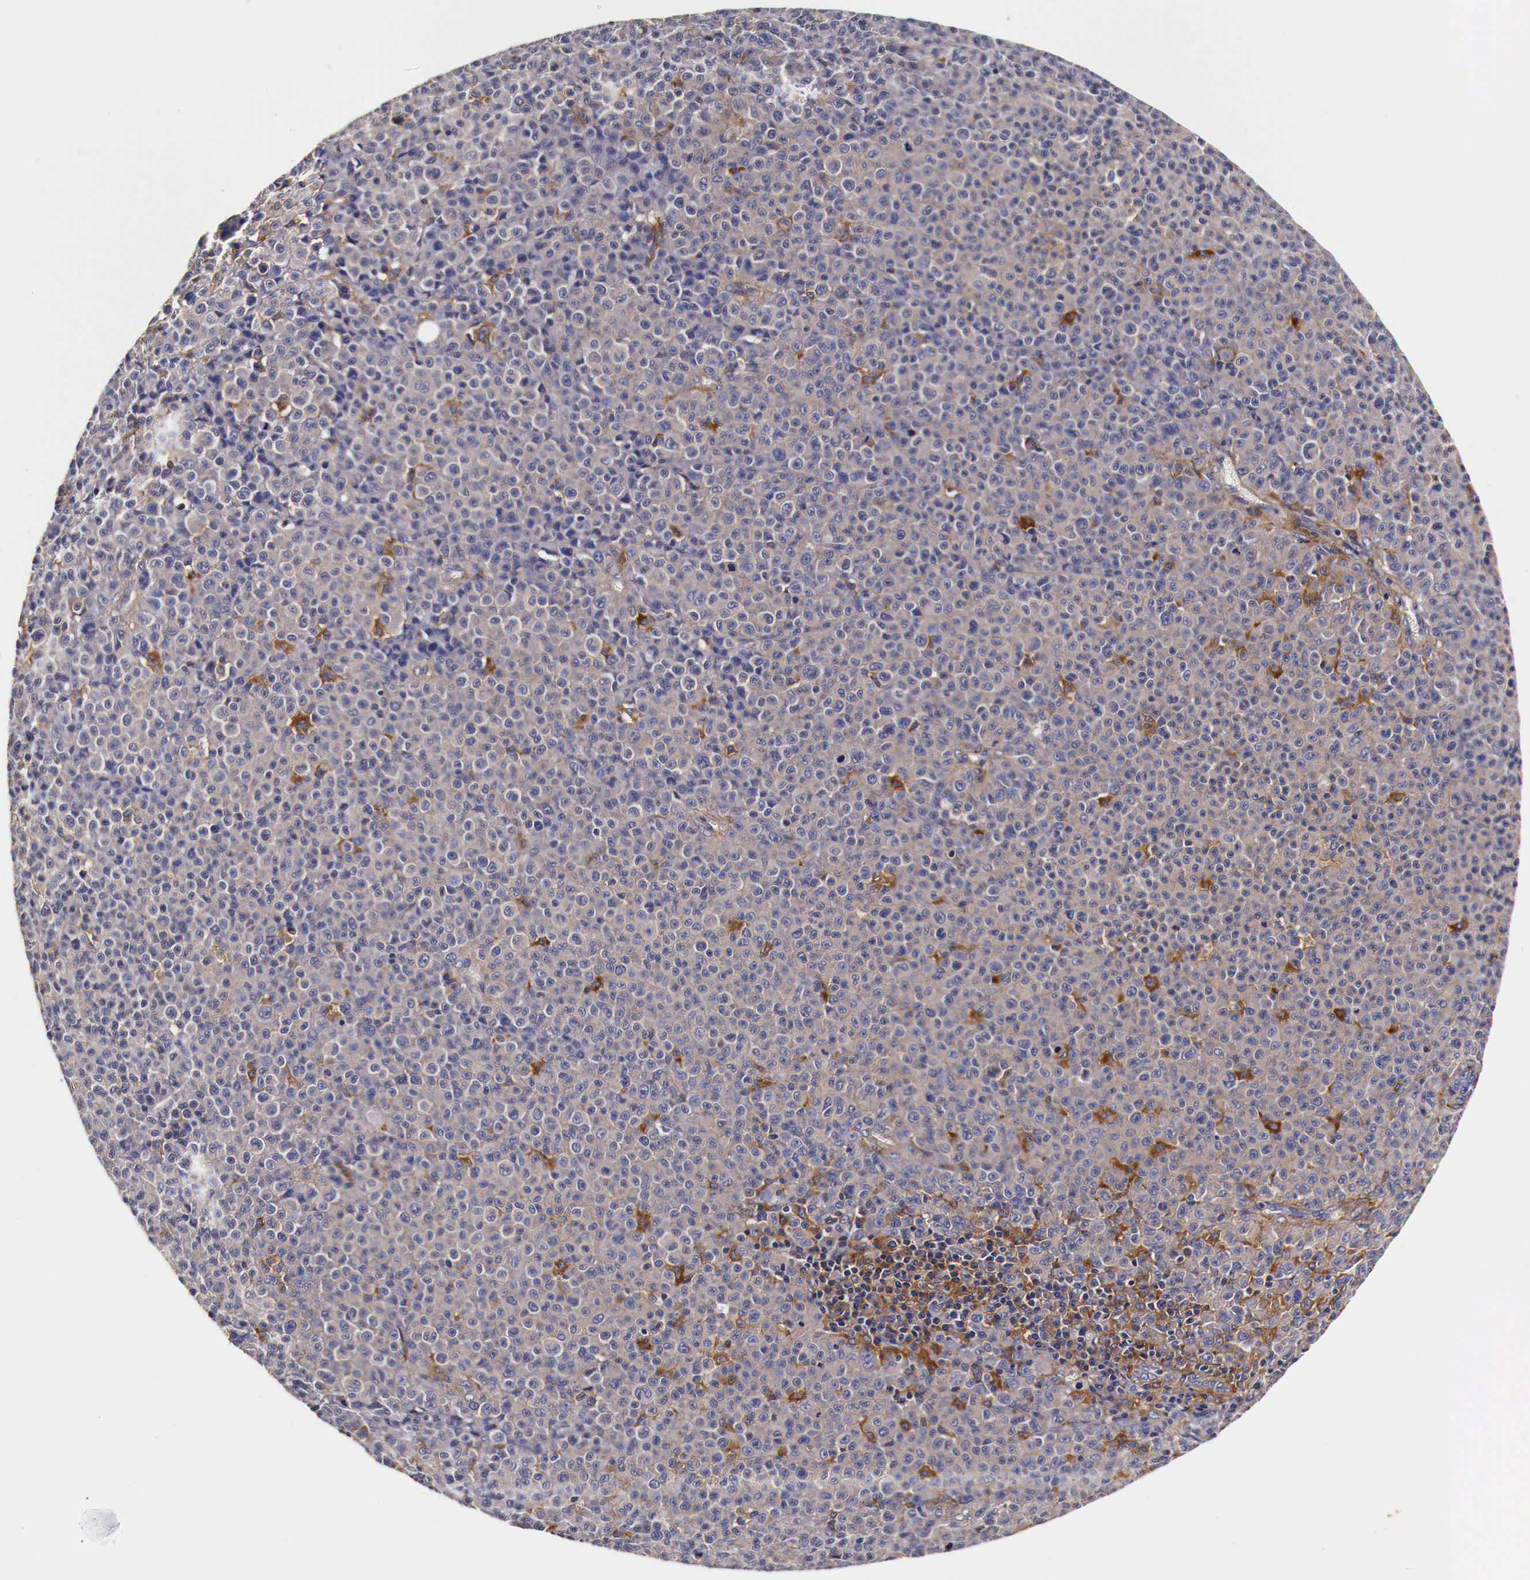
{"staining": {"intensity": "negative", "quantity": "none", "location": "none"}, "tissue": "melanoma", "cell_type": "Tumor cells", "image_type": "cancer", "snomed": [{"axis": "morphology", "description": "Malignant melanoma, Metastatic site"}, {"axis": "topography", "description": "Skin"}], "caption": "An IHC micrograph of melanoma is shown. There is no staining in tumor cells of melanoma.", "gene": "RP2", "patient": {"sex": "male", "age": 32}}